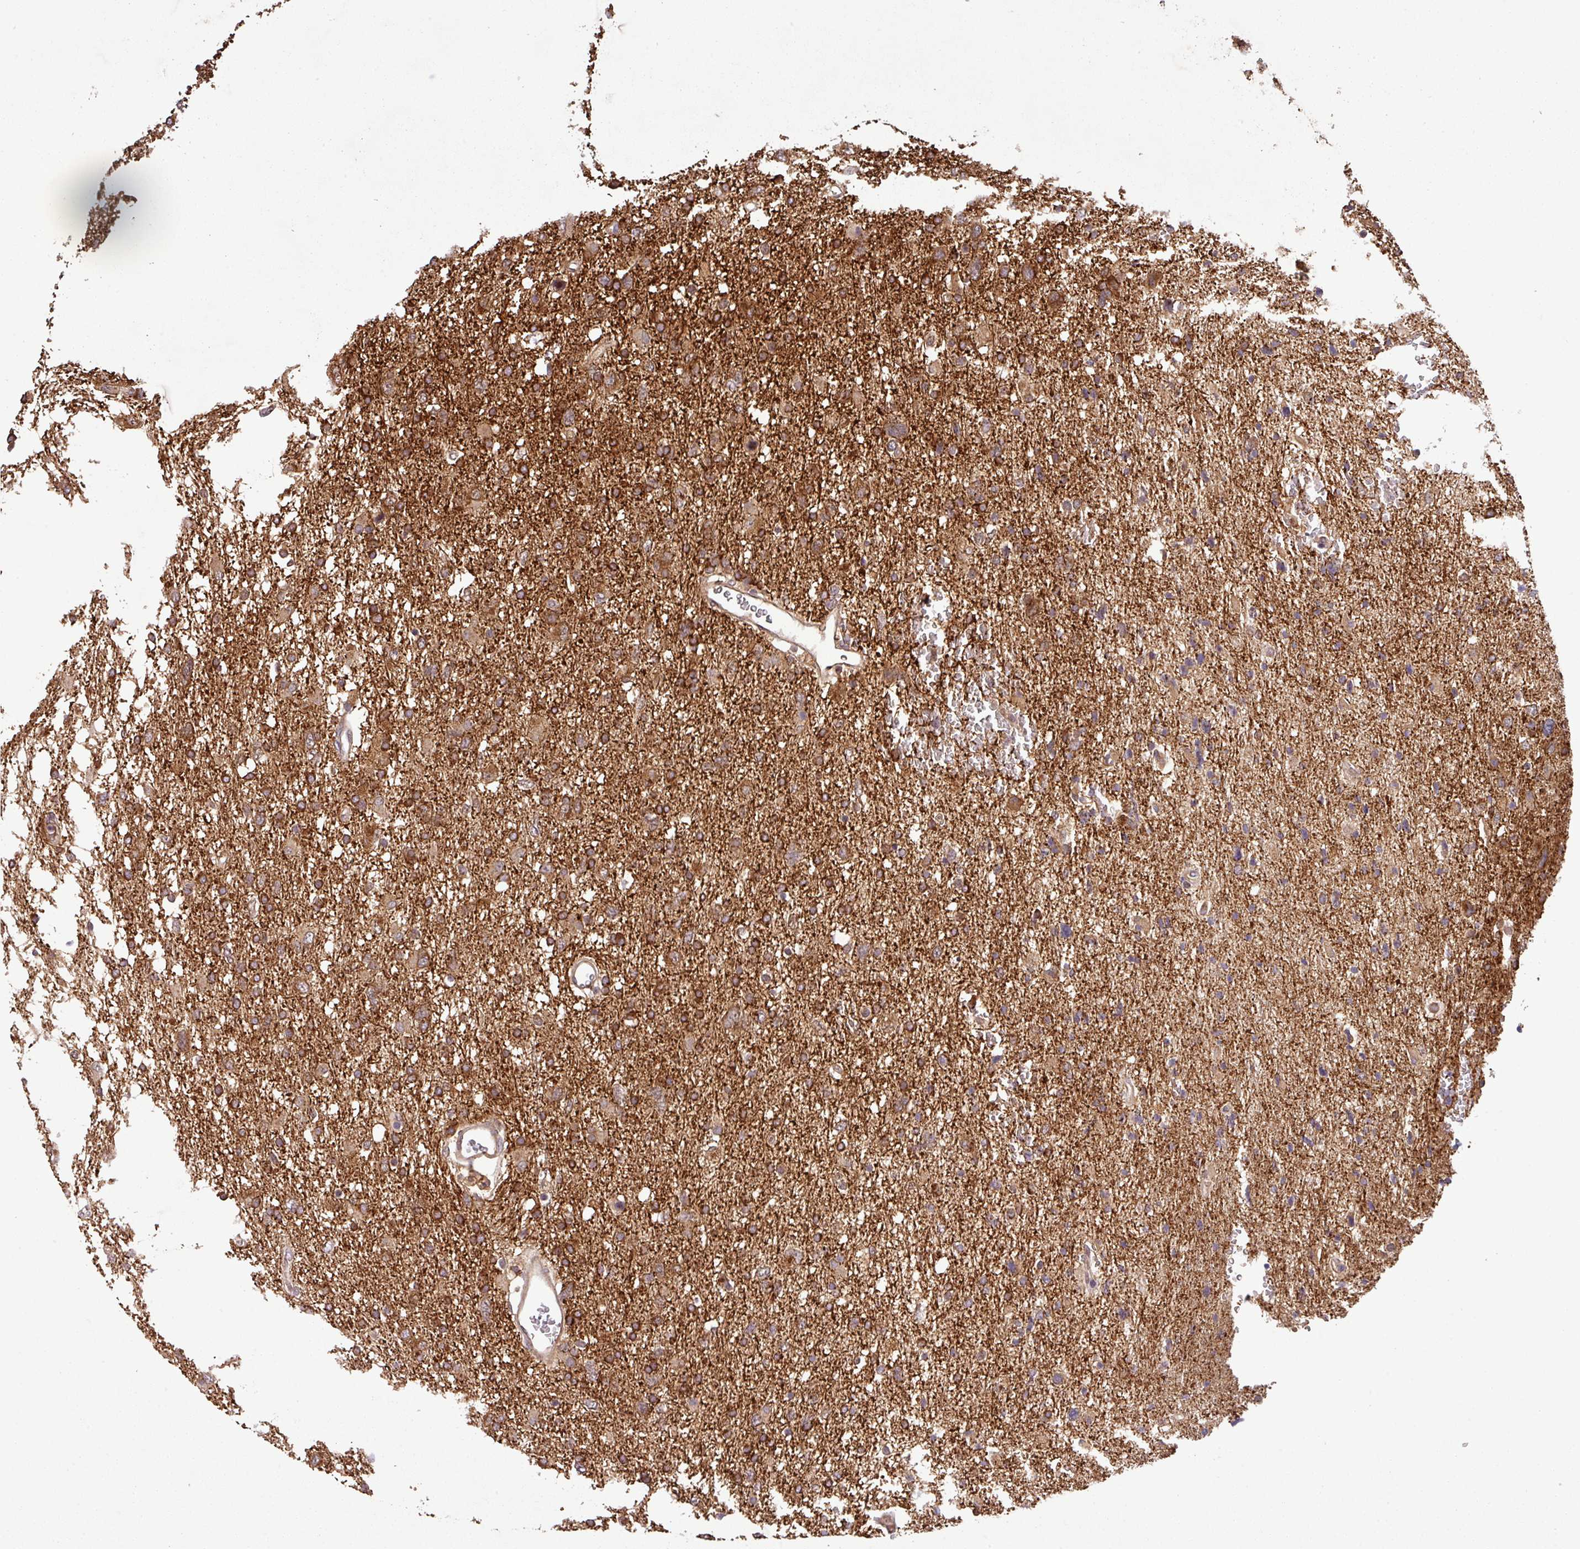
{"staining": {"intensity": "strong", "quantity": ">75%", "location": "cytoplasmic/membranous"}, "tissue": "glioma", "cell_type": "Tumor cells", "image_type": "cancer", "snomed": [{"axis": "morphology", "description": "Glioma, malignant, High grade"}, {"axis": "topography", "description": "Brain"}], "caption": "Immunohistochemistry of human malignant glioma (high-grade) reveals high levels of strong cytoplasmic/membranous positivity in about >75% of tumor cells. The protein is stained brown, and the nuclei are stained in blue (DAB (3,3'-diaminobenzidine) IHC with brightfield microscopy, high magnification).", "gene": "PUS1", "patient": {"sex": "male", "age": 61}}